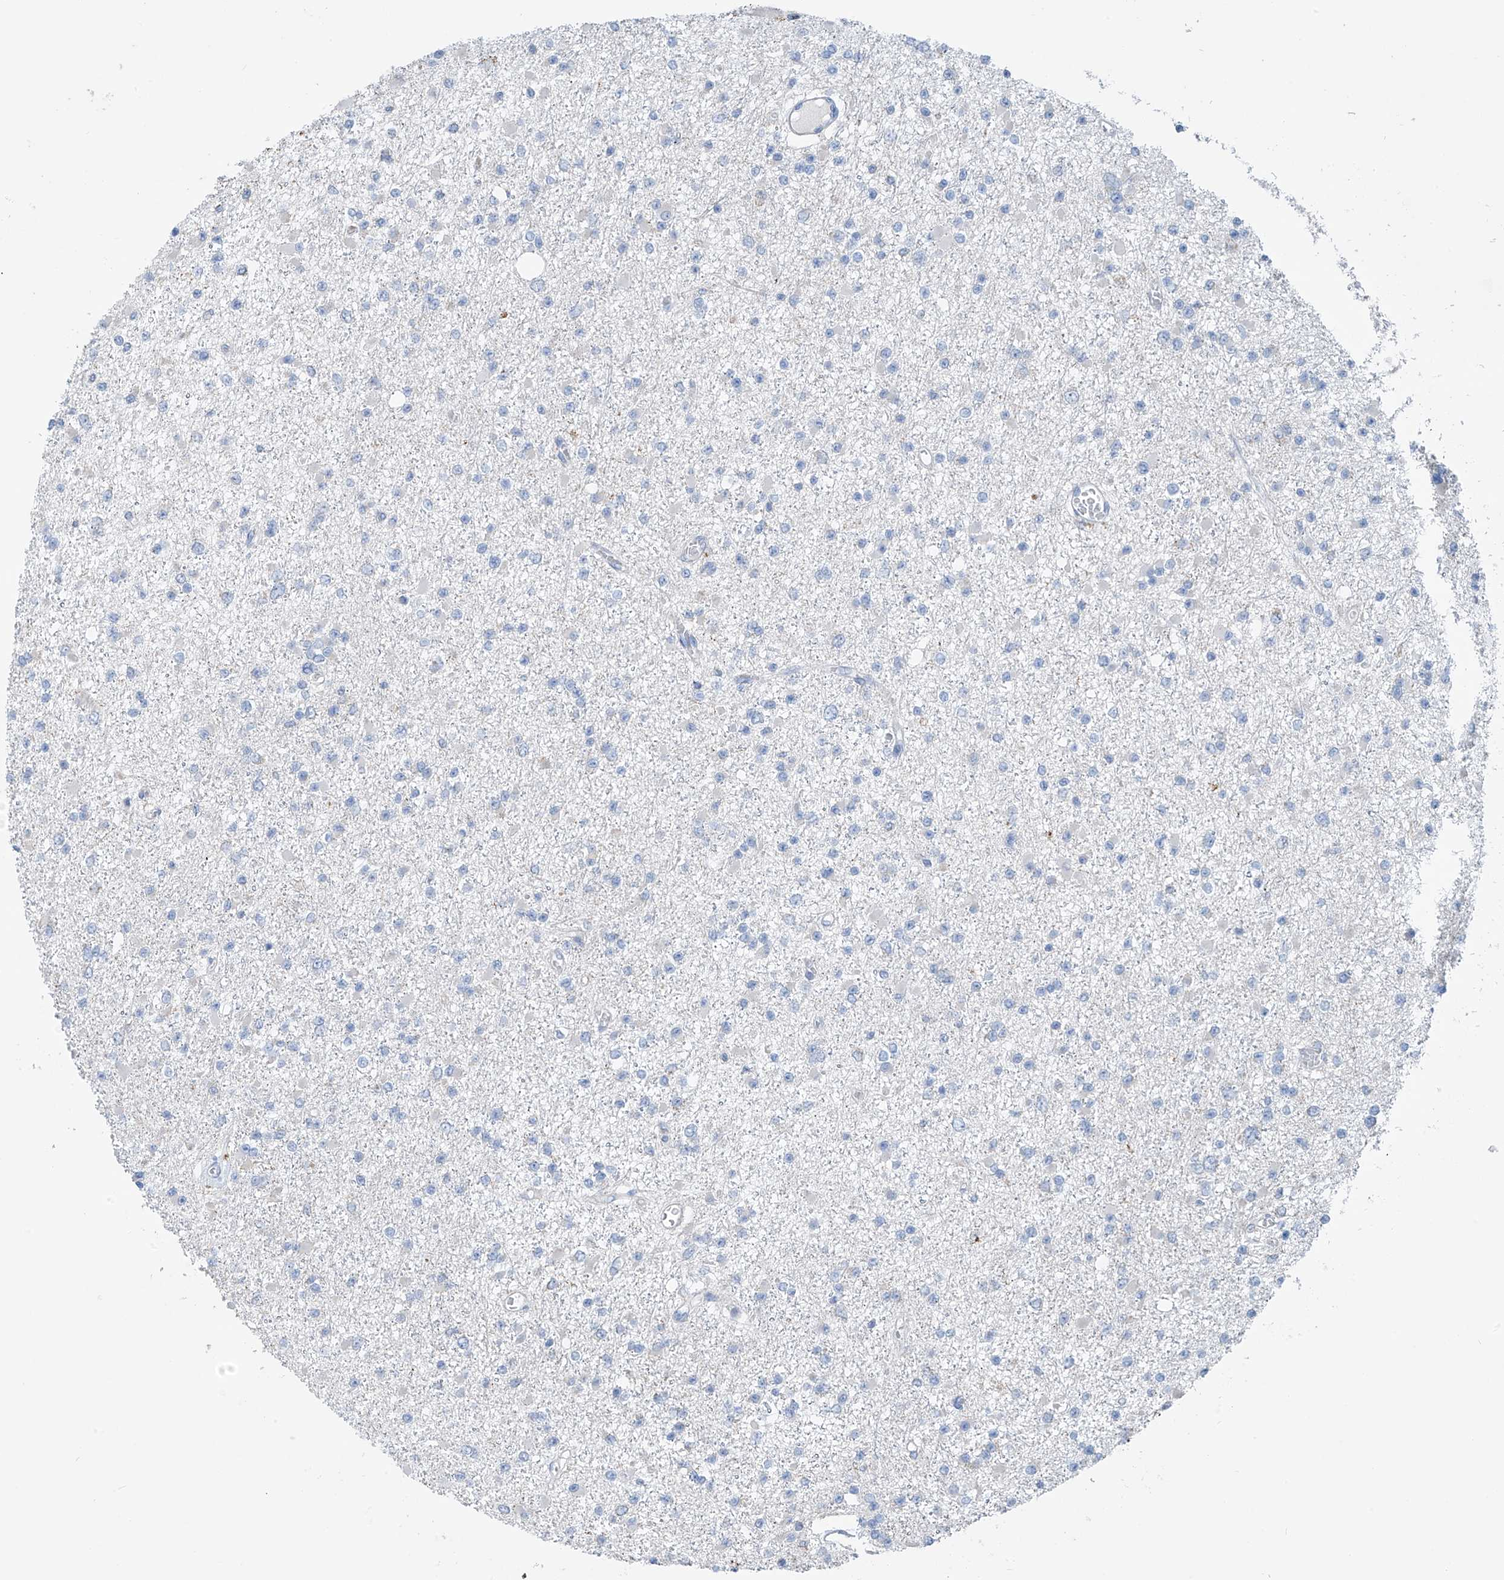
{"staining": {"intensity": "negative", "quantity": "none", "location": "none"}, "tissue": "glioma", "cell_type": "Tumor cells", "image_type": "cancer", "snomed": [{"axis": "morphology", "description": "Glioma, malignant, Low grade"}, {"axis": "topography", "description": "Brain"}], "caption": "Immunohistochemical staining of human malignant glioma (low-grade) demonstrates no significant staining in tumor cells.", "gene": "SYN3", "patient": {"sex": "female", "age": 22}}